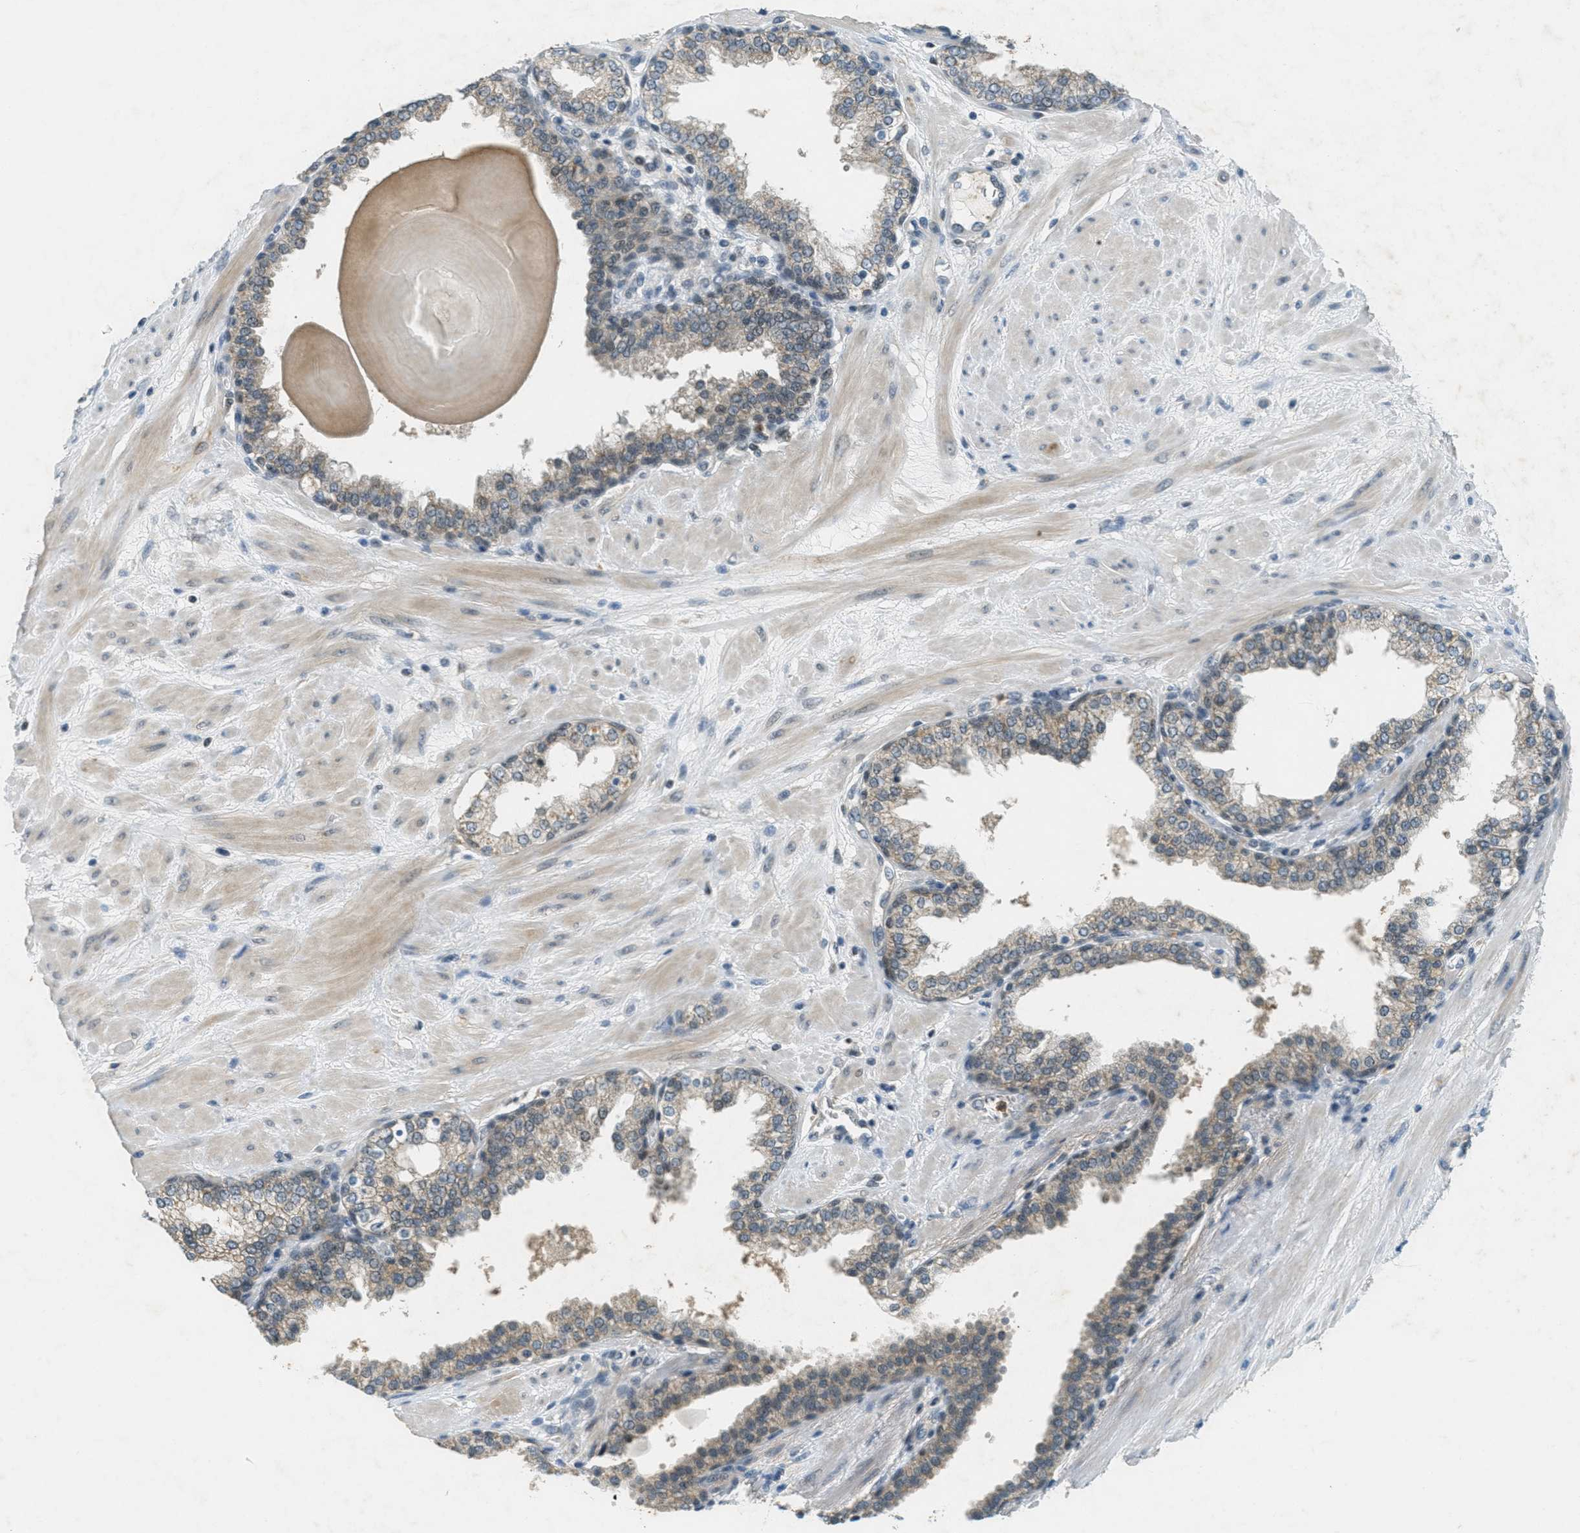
{"staining": {"intensity": "weak", "quantity": ">75%", "location": "cytoplasmic/membranous"}, "tissue": "prostate", "cell_type": "Glandular cells", "image_type": "normal", "snomed": [{"axis": "morphology", "description": "Normal tissue, NOS"}, {"axis": "topography", "description": "Prostate"}], "caption": "Human prostate stained with a brown dye reveals weak cytoplasmic/membranous positive expression in about >75% of glandular cells.", "gene": "TCF20", "patient": {"sex": "male", "age": 51}}